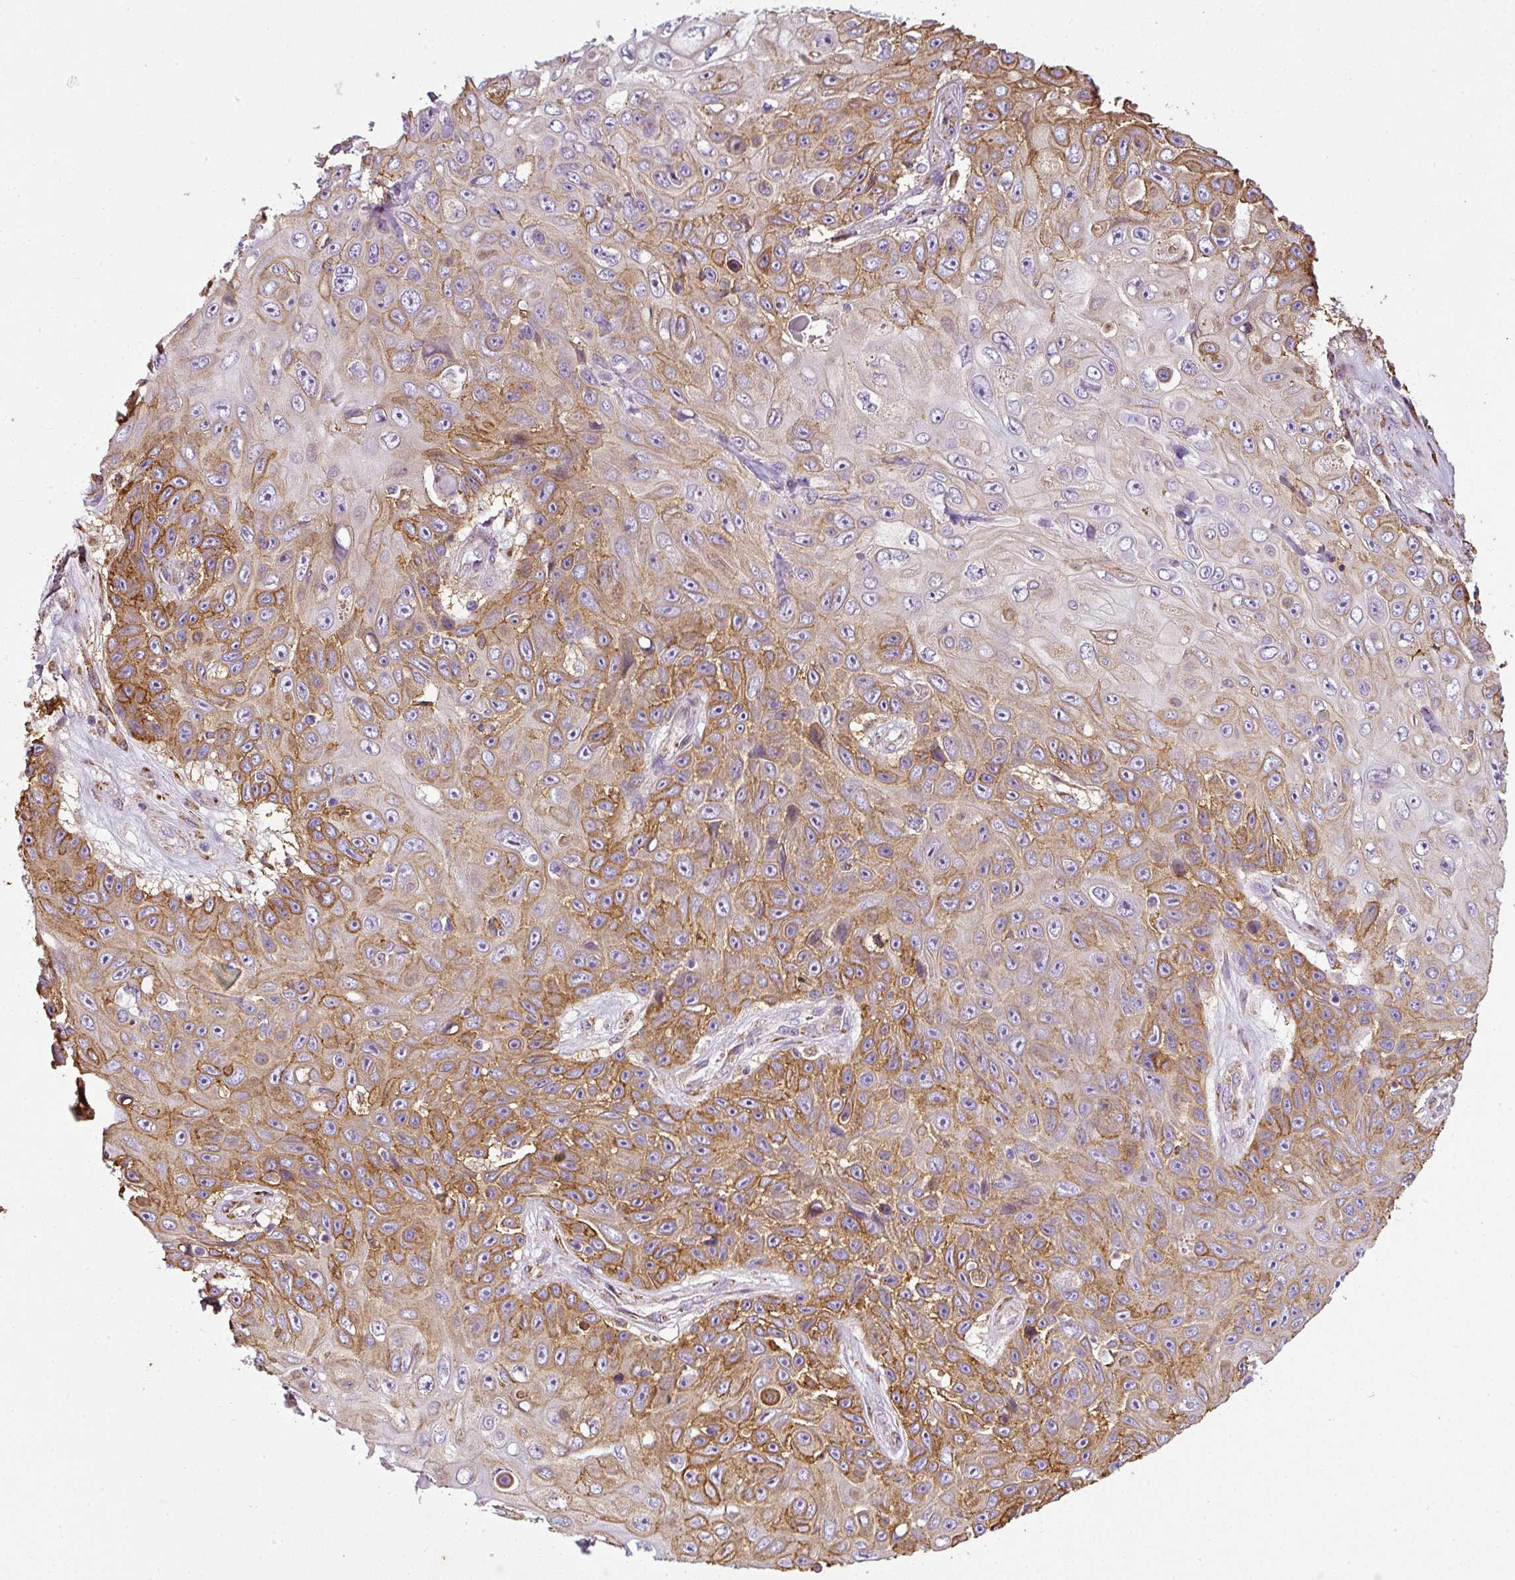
{"staining": {"intensity": "moderate", "quantity": "25%-75%", "location": "cytoplasmic/membranous"}, "tissue": "skin cancer", "cell_type": "Tumor cells", "image_type": "cancer", "snomed": [{"axis": "morphology", "description": "Squamous cell carcinoma, NOS"}, {"axis": "topography", "description": "Skin"}], "caption": "The immunohistochemical stain labels moderate cytoplasmic/membranous staining in tumor cells of squamous cell carcinoma (skin) tissue.", "gene": "ANKRD18A", "patient": {"sex": "male", "age": 82}}